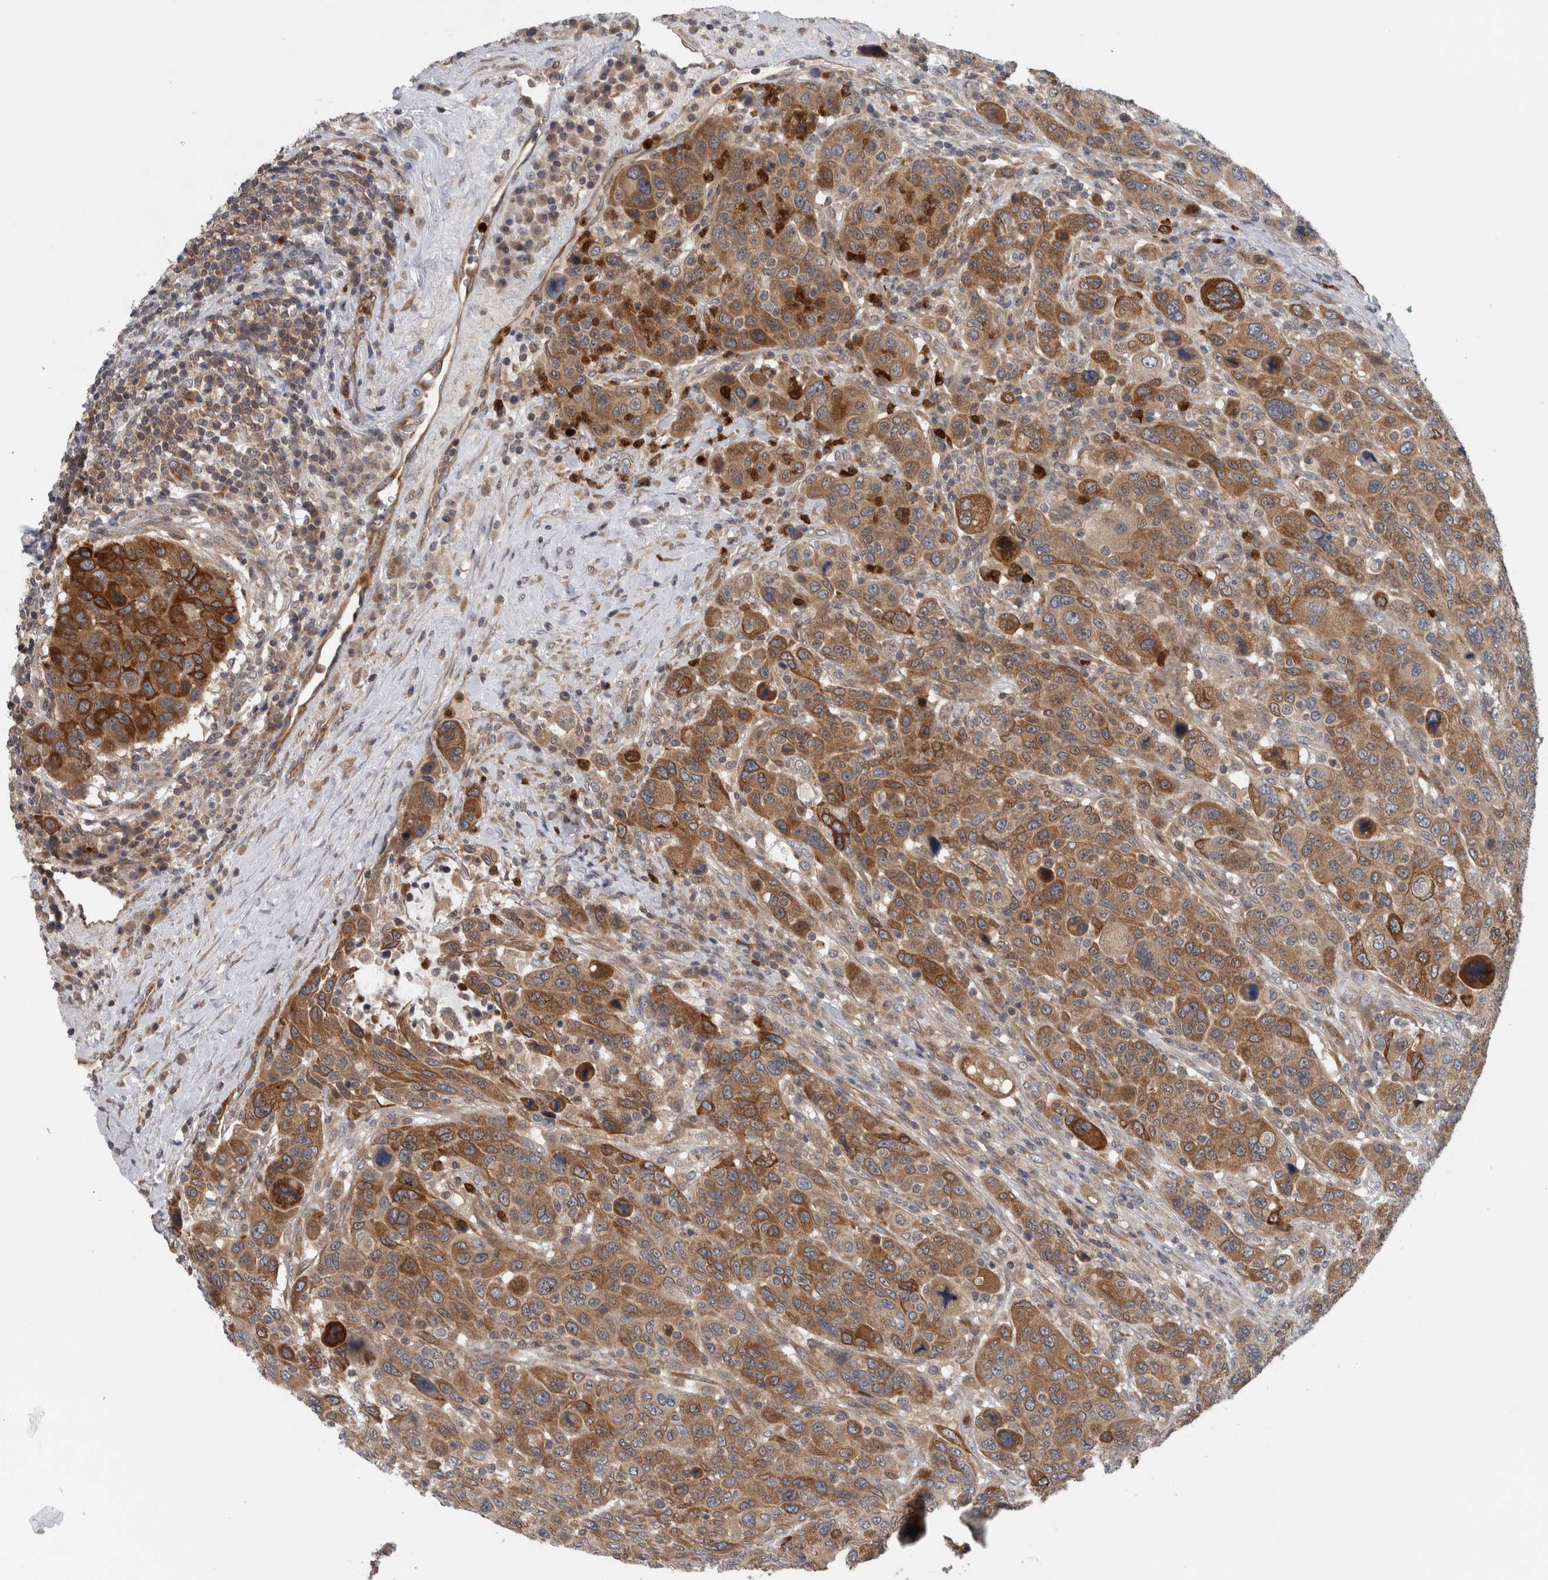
{"staining": {"intensity": "moderate", "quantity": ">75%", "location": "cytoplasmic/membranous"}, "tissue": "breast cancer", "cell_type": "Tumor cells", "image_type": "cancer", "snomed": [{"axis": "morphology", "description": "Duct carcinoma"}, {"axis": "topography", "description": "Breast"}], "caption": "Immunohistochemistry (IHC) photomicrograph of neoplastic tissue: breast intraductal carcinoma stained using immunohistochemistry (IHC) displays medium levels of moderate protein expression localized specifically in the cytoplasmic/membranous of tumor cells, appearing as a cytoplasmic/membranous brown color.", "gene": "PDCD2", "patient": {"sex": "female", "age": 37}}